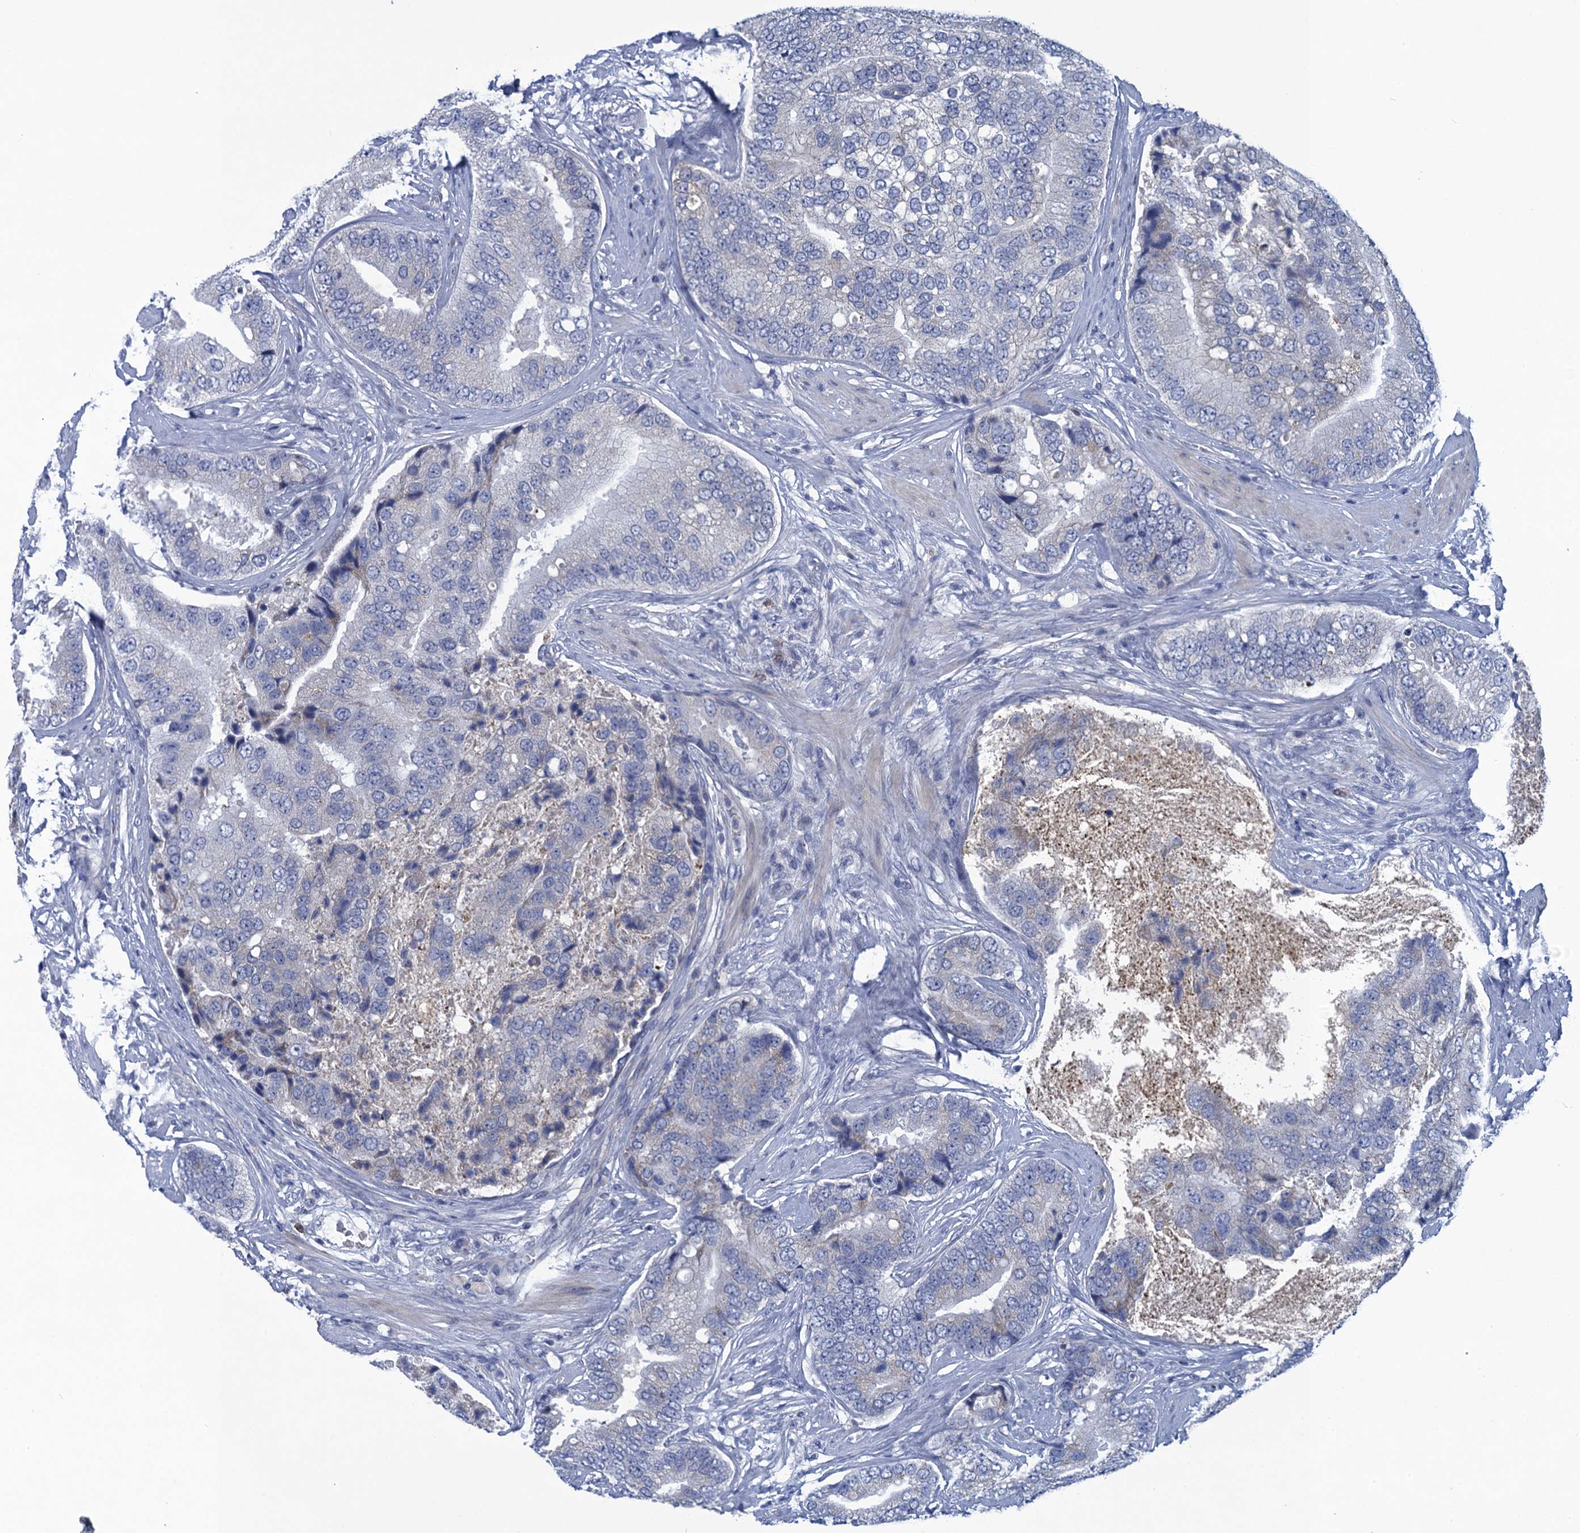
{"staining": {"intensity": "negative", "quantity": "none", "location": "none"}, "tissue": "prostate cancer", "cell_type": "Tumor cells", "image_type": "cancer", "snomed": [{"axis": "morphology", "description": "Adenocarcinoma, High grade"}, {"axis": "topography", "description": "Prostate"}], "caption": "Immunohistochemistry (IHC) micrograph of human prostate cancer (high-grade adenocarcinoma) stained for a protein (brown), which displays no staining in tumor cells.", "gene": "SCEL", "patient": {"sex": "male", "age": 70}}